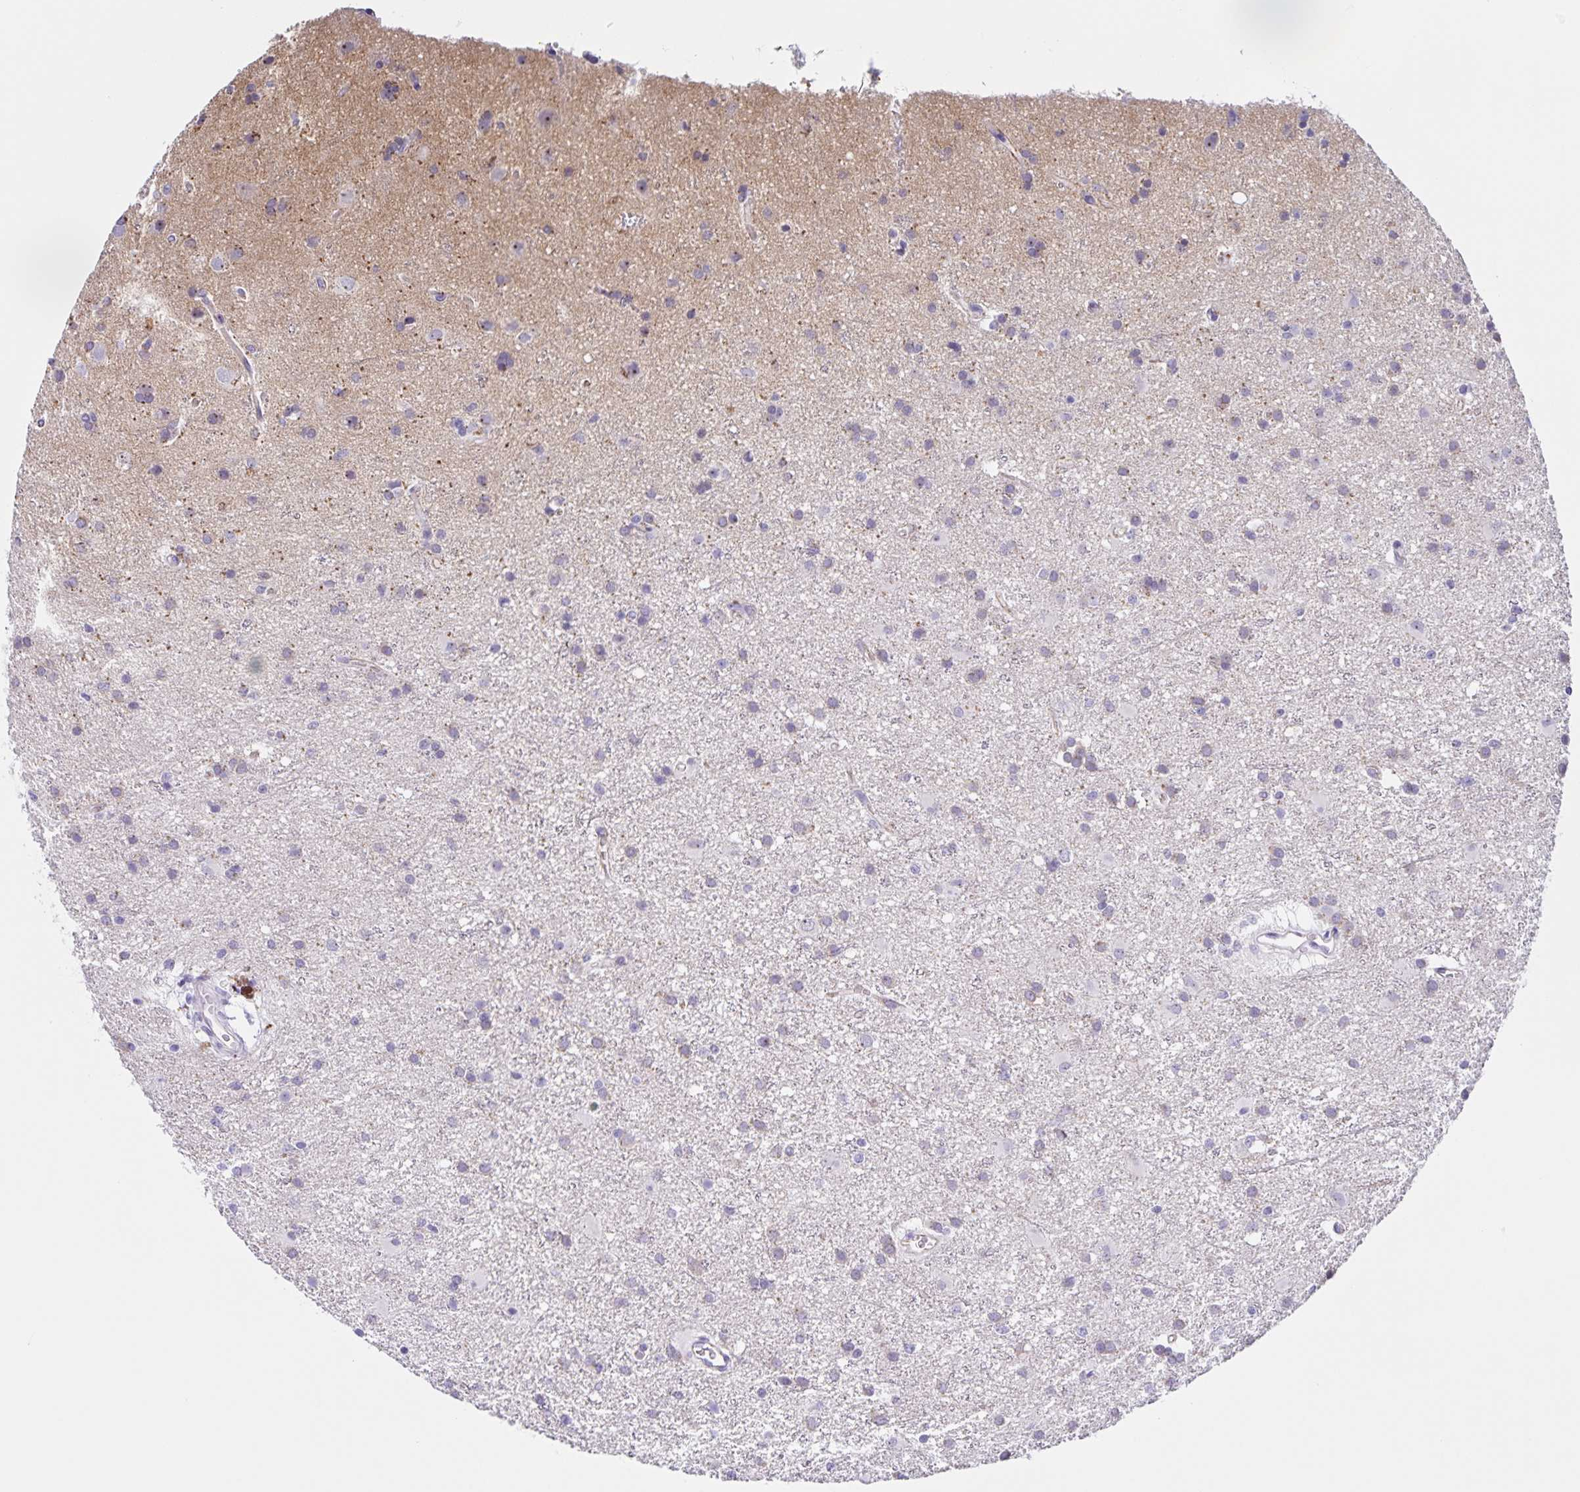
{"staining": {"intensity": "negative", "quantity": "none", "location": "none"}, "tissue": "glioma", "cell_type": "Tumor cells", "image_type": "cancer", "snomed": [{"axis": "morphology", "description": "Glioma, malignant, High grade"}, {"axis": "topography", "description": "Brain"}], "caption": "A histopathology image of glioma stained for a protein demonstrates no brown staining in tumor cells.", "gene": "FAM170A", "patient": {"sex": "male", "age": 55}}